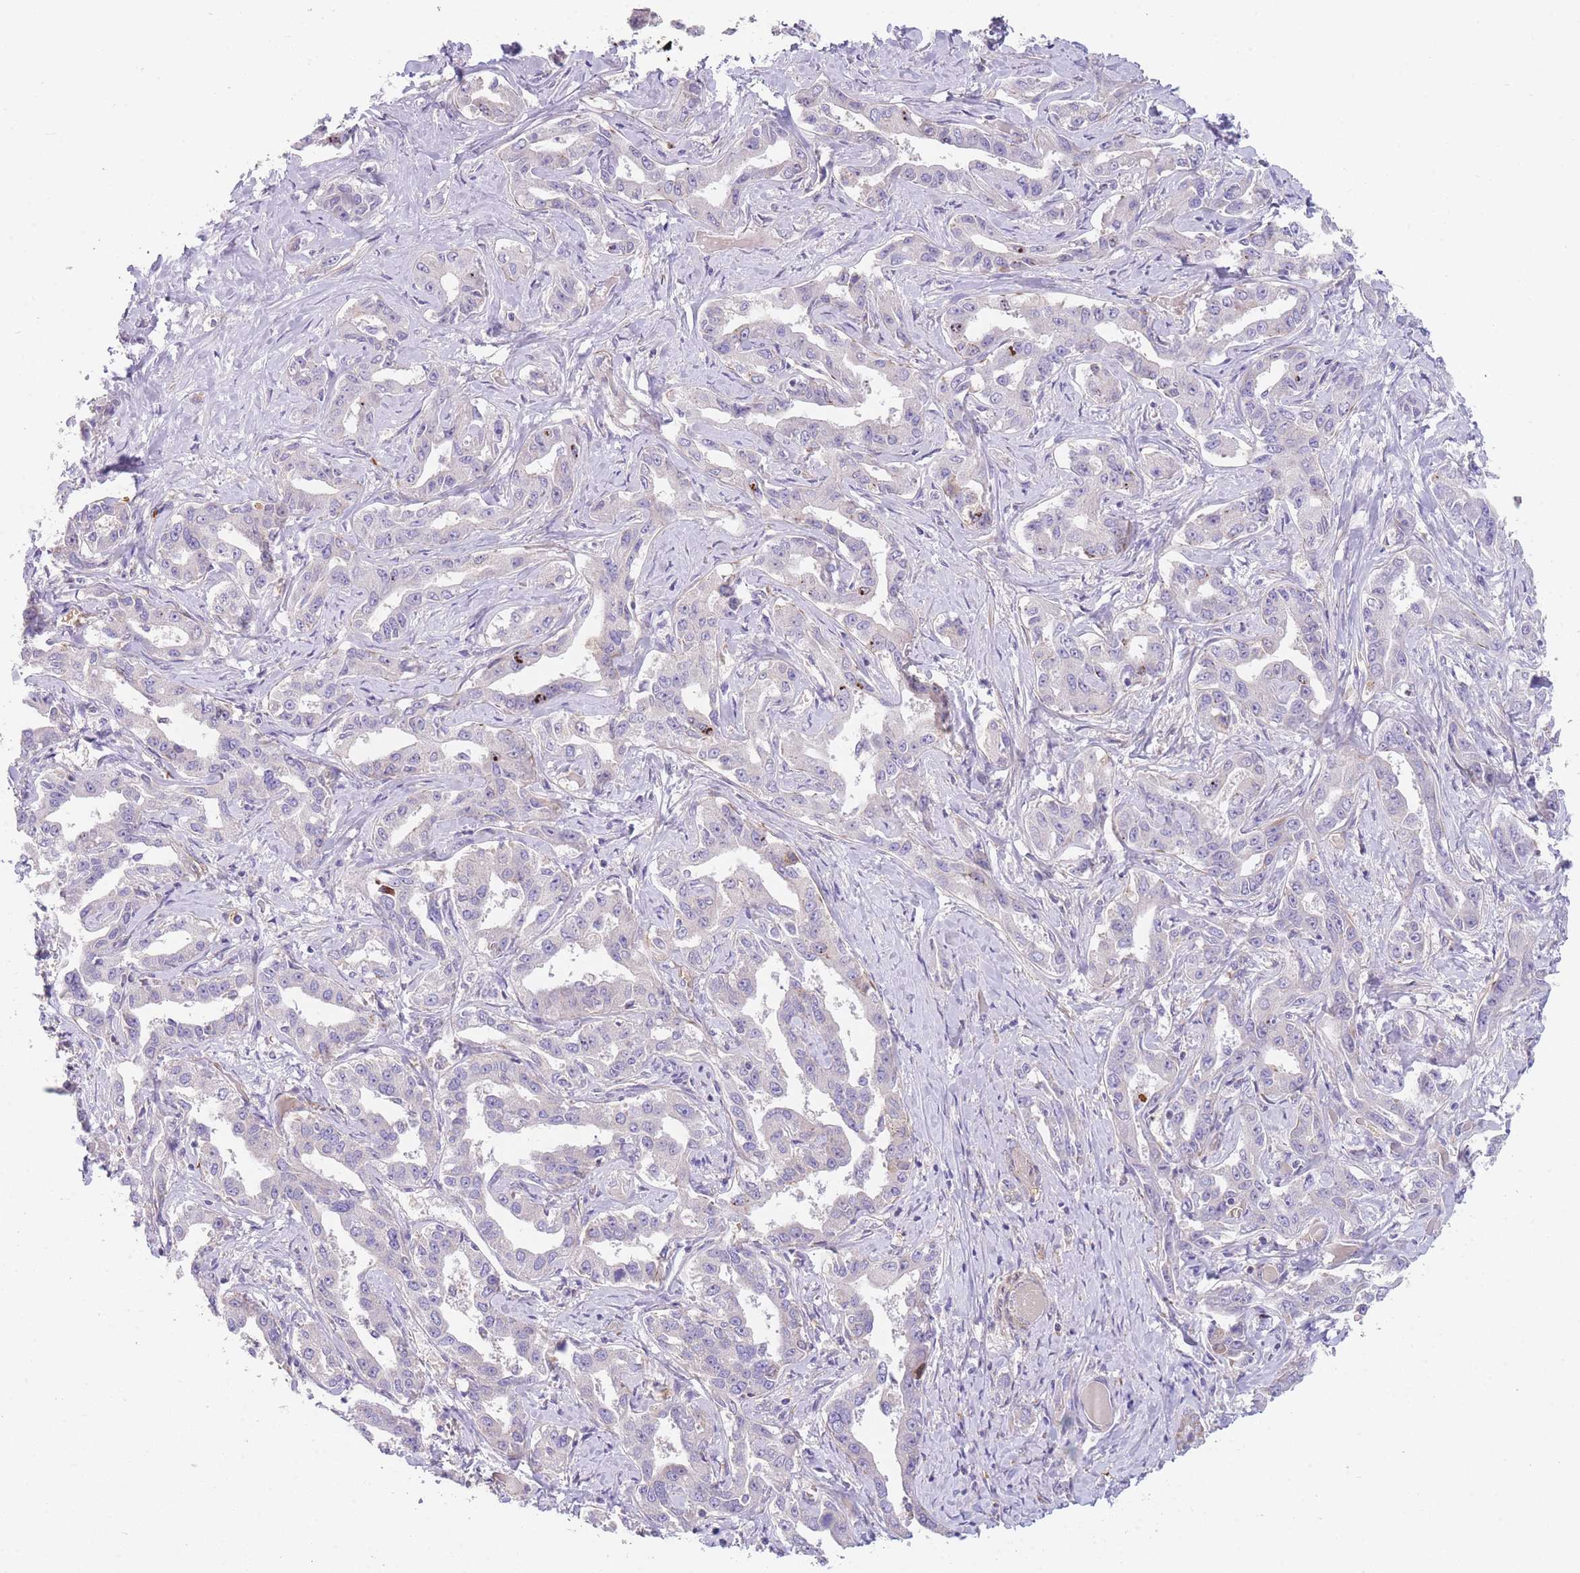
{"staining": {"intensity": "negative", "quantity": "none", "location": "none"}, "tissue": "liver cancer", "cell_type": "Tumor cells", "image_type": "cancer", "snomed": [{"axis": "morphology", "description": "Cholangiocarcinoma"}, {"axis": "topography", "description": "Liver"}], "caption": "Liver cancer (cholangiocarcinoma) stained for a protein using immunohistochemistry (IHC) shows no staining tumor cells.", "gene": "SMPD4", "patient": {"sex": "male", "age": 59}}